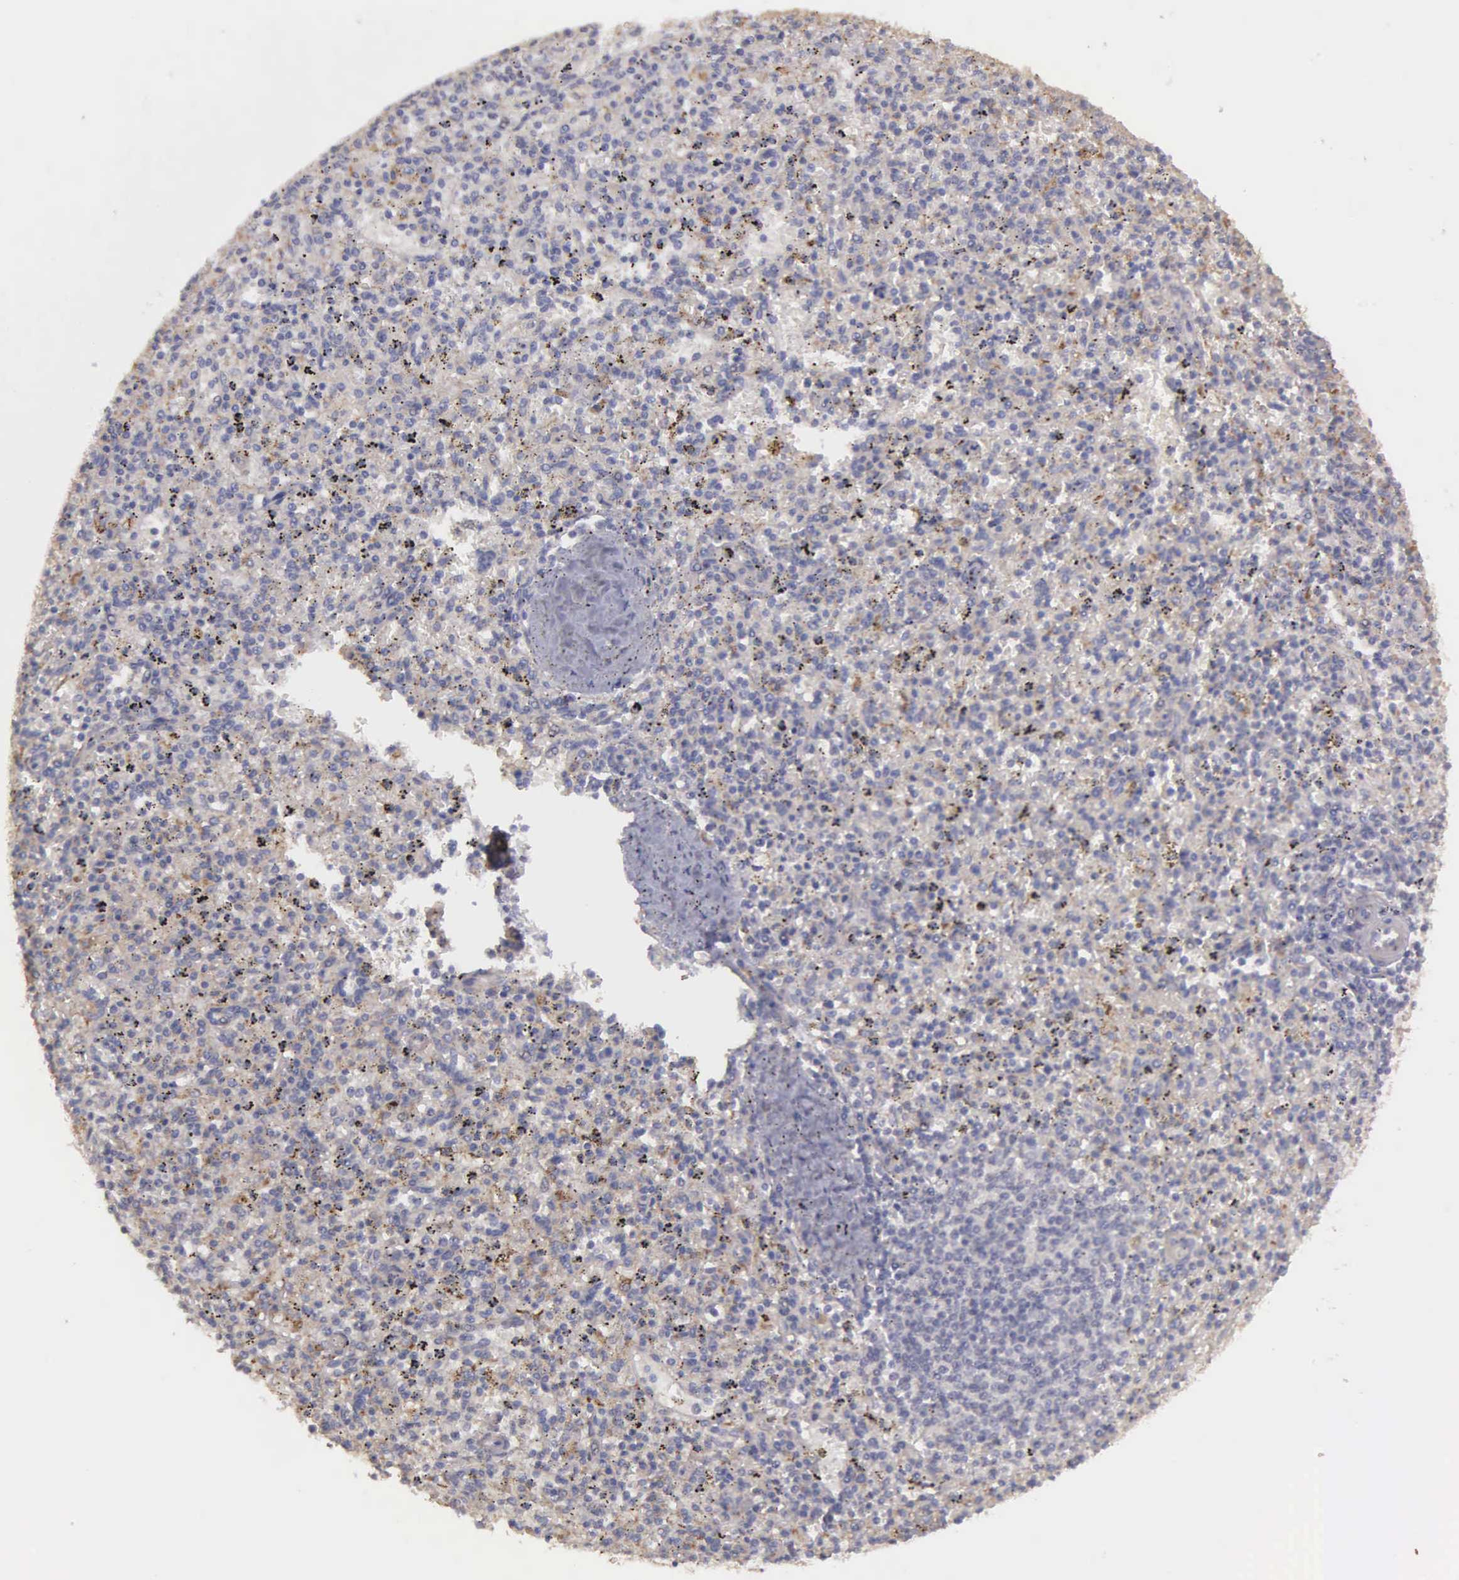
{"staining": {"intensity": "negative", "quantity": "none", "location": "none"}, "tissue": "spleen", "cell_type": "Cells in red pulp", "image_type": "normal", "snomed": [{"axis": "morphology", "description": "Normal tissue, NOS"}, {"axis": "topography", "description": "Spleen"}], "caption": "Normal spleen was stained to show a protein in brown. There is no significant positivity in cells in red pulp. (Immunohistochemistry, brightfield microscopy, high magnification).", "gene": "RTL10", "patient": {"sex": "male", "age": 72}}